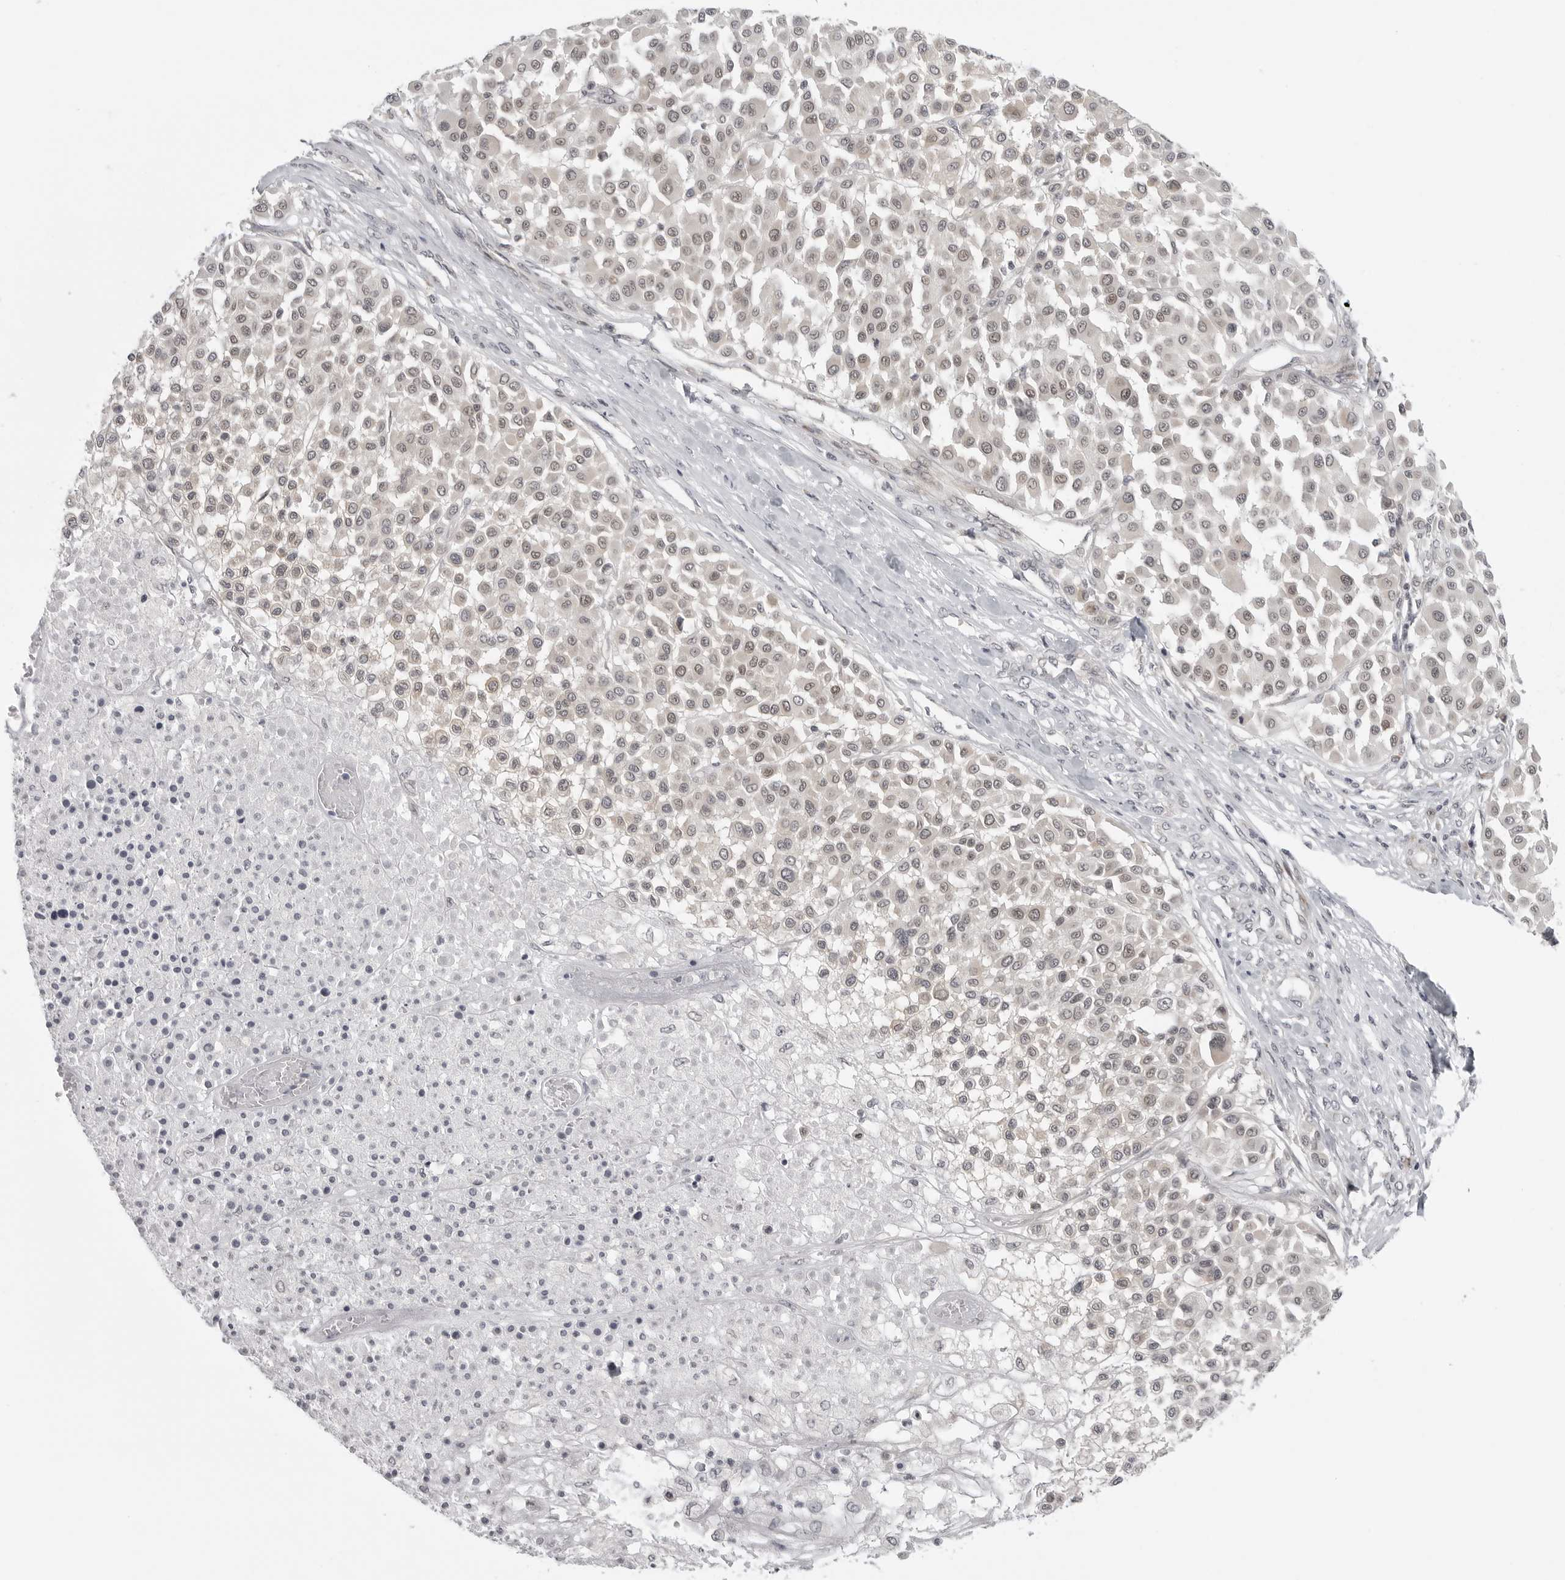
{"staining": {"intensity": "weak", "quantity": "25%-75%", "location": "nuclear"}, "tissue": "melanoma", "cell_type": "Tumor cells", "image_type": "cancer", "snomed": [{"axis": "morphology", "description": "Malignant melanoma, Metastatic site"}, {"axis": "topography", "description": "Soft tissue"}], "caption": "Melanoma stained with a protein marker displays weak staining in tumor cells.", "gene": "TUT4", "patient": {"sex": "male", "age": 41}}